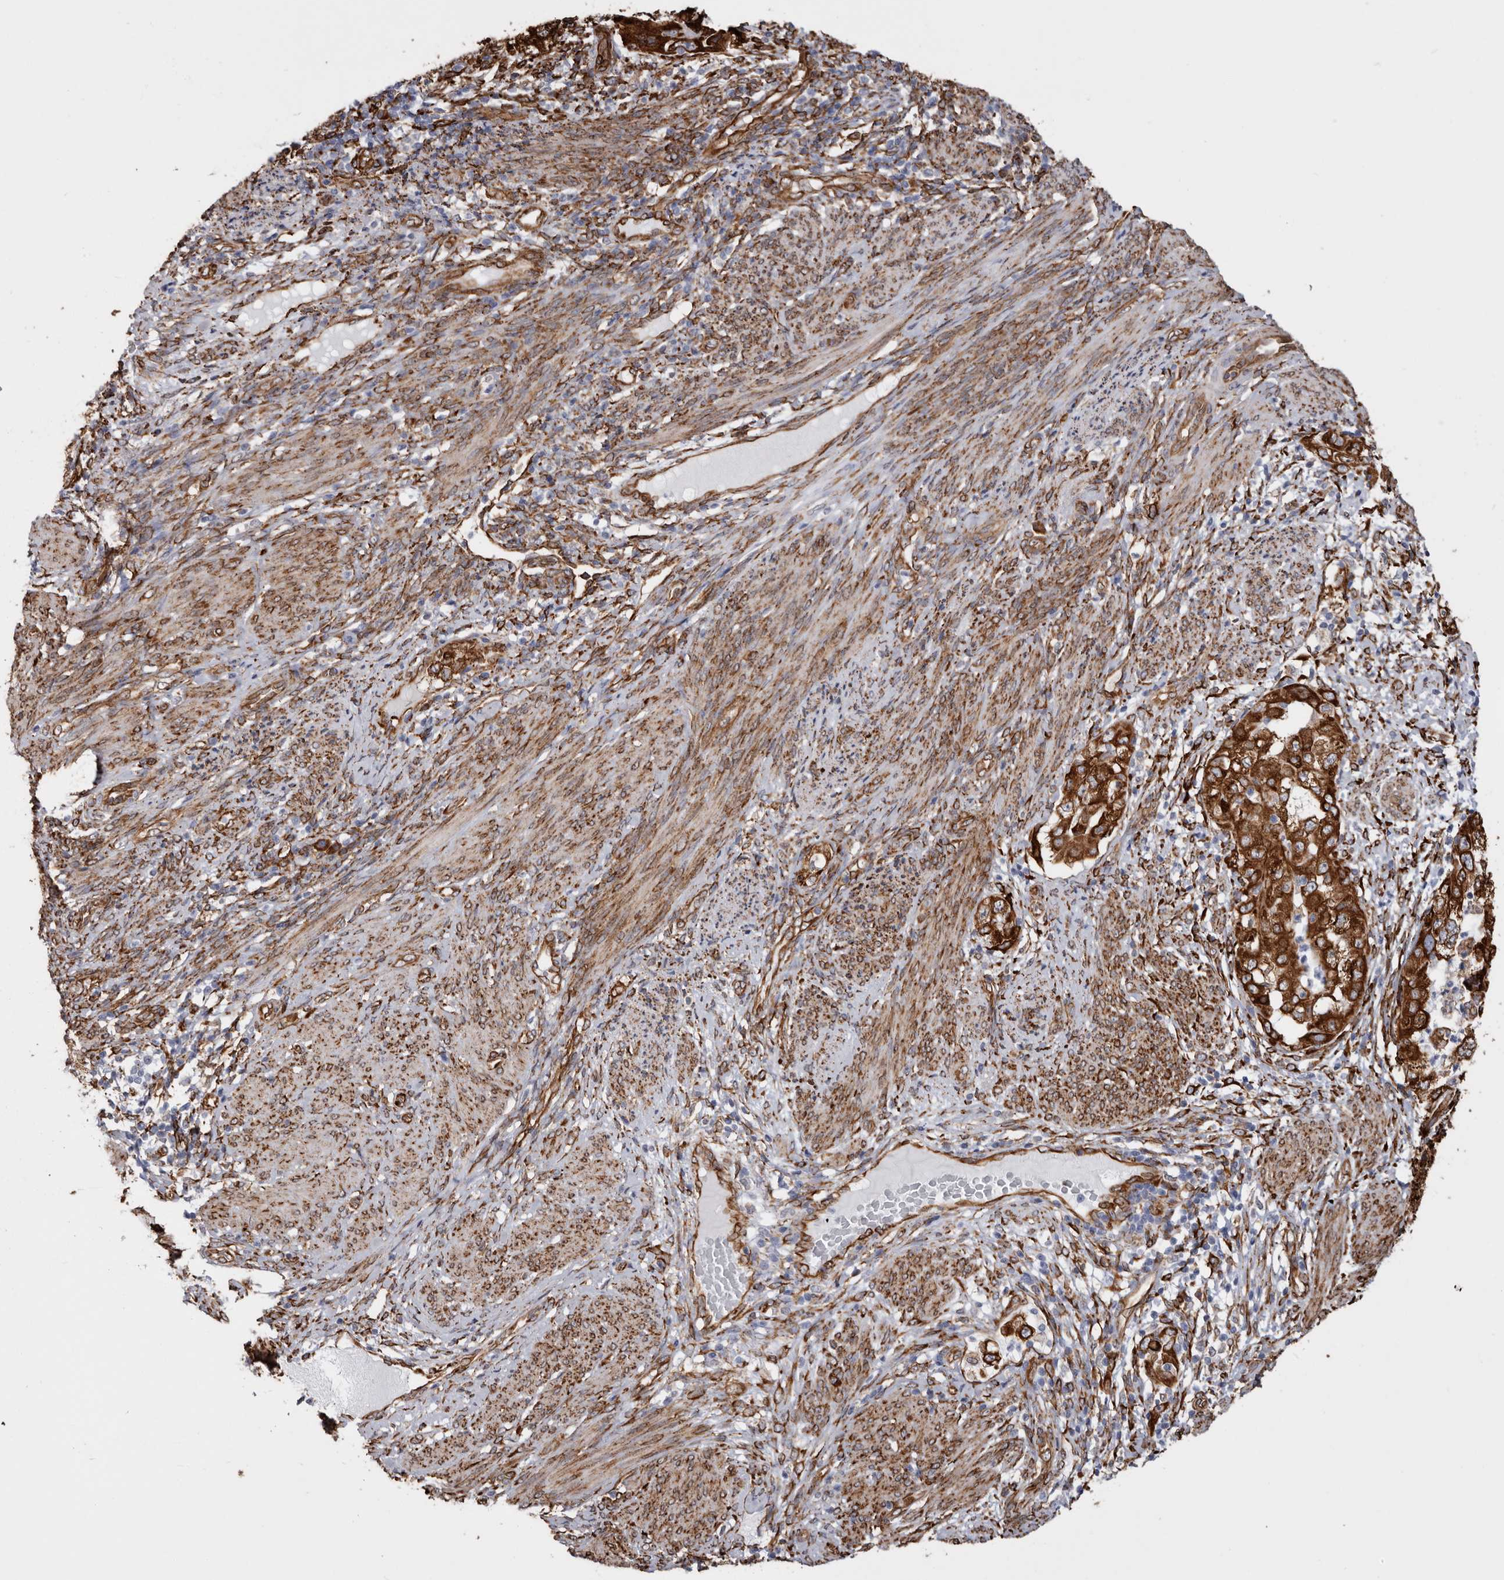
{"staining": {"intensity": "strong", "quantity": ">75%", "location": "cytoplasmic/membranous"}, "tissue": "endometrial cancer", "cell_type": "Tumor cells", "image_type": "cancer", "snomed": [{"axis": "morphology", "description": "Adenocarcinoma, NOS"}, {"axis": "topography", "description": "Endometrium"}], "caption": "Immunohistochemistry micrograph of neoplastic tissue: adenocarcinoma (endometrial) stained using immunohistochemistry (IHC) demonstrates high levels of strong protein expression localized specifically in the cytoplasmic/membranous of tumor cells, appearing as a cytoplasmic/membranous brown color.", "gene": "SEMA3E", "patient": {"sex": "female", "age": 85}}